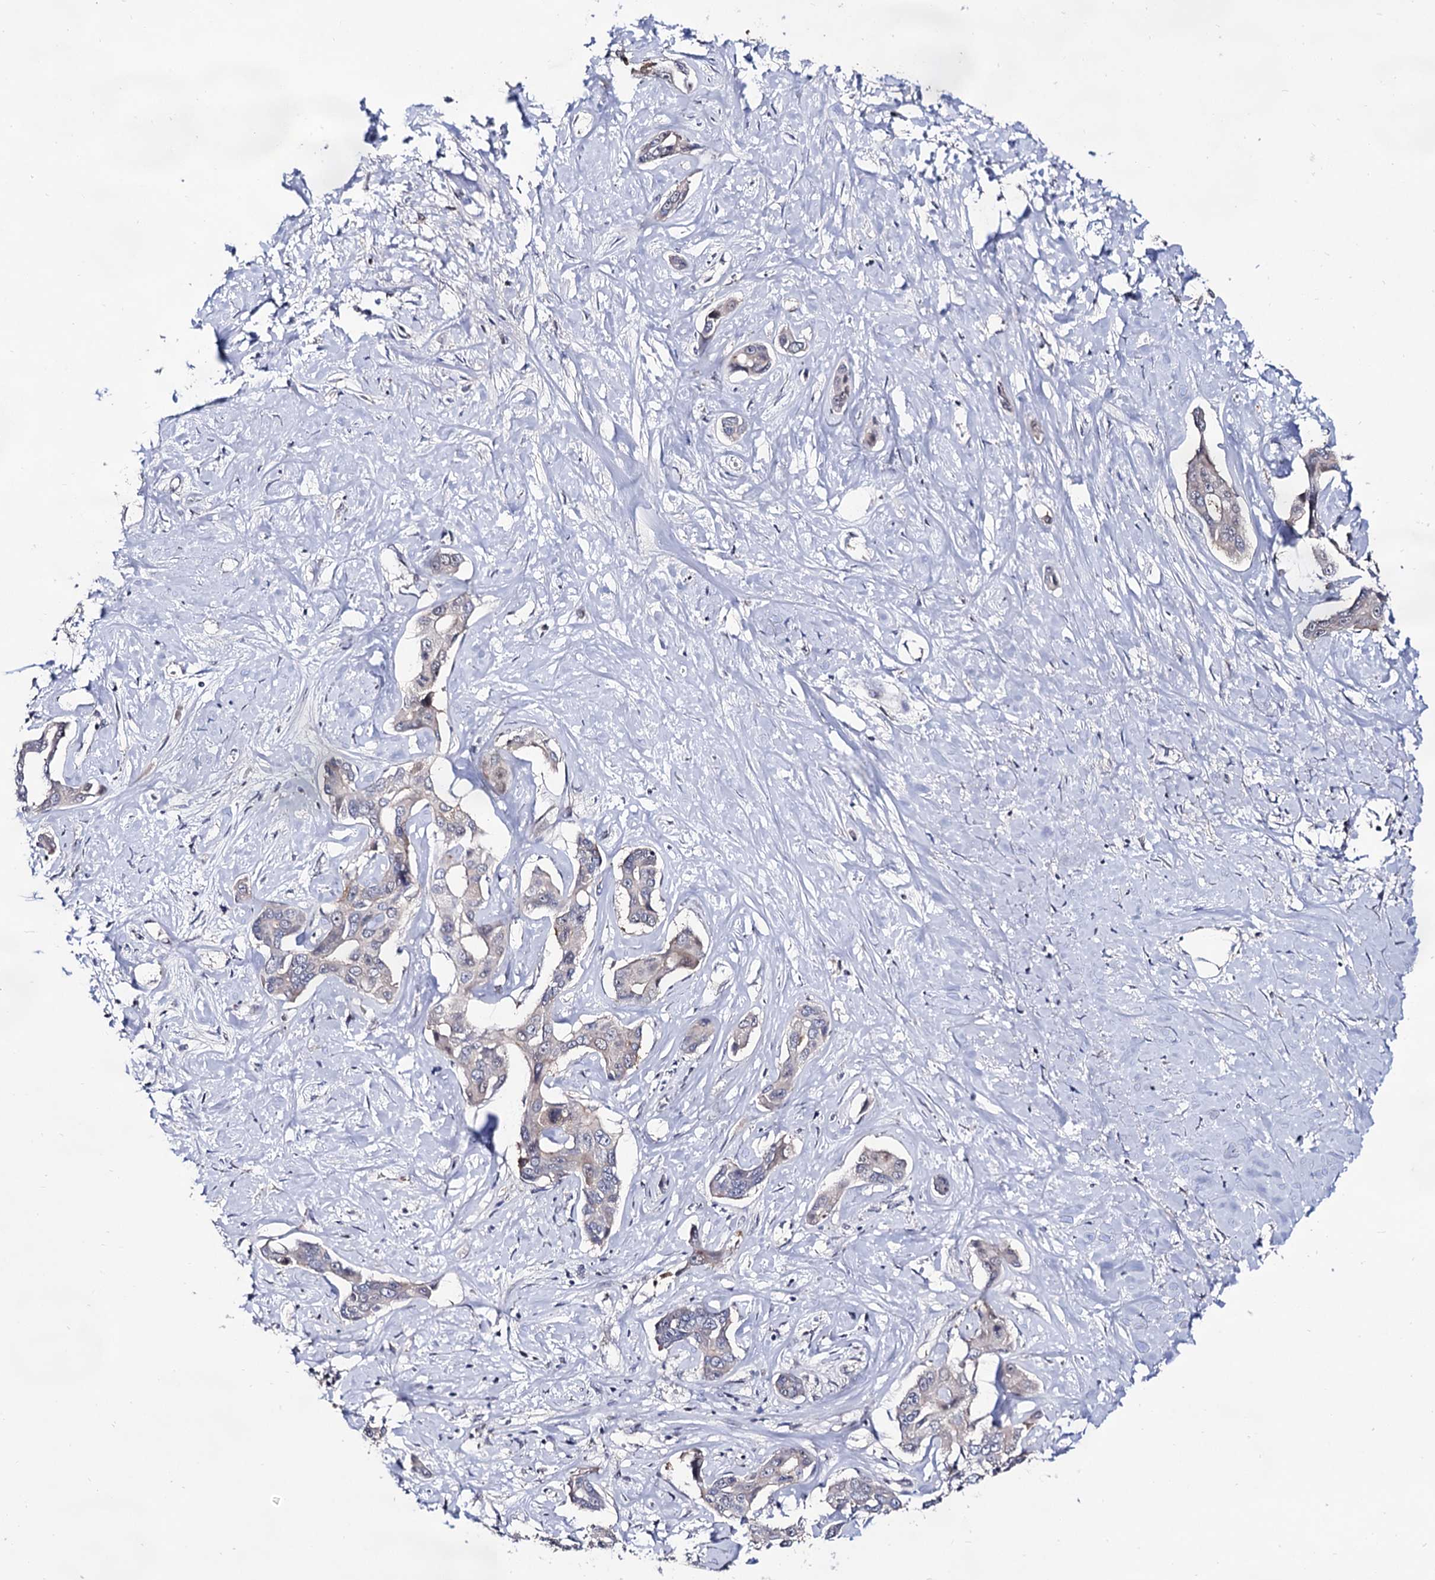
{"staining": {"intensity": "weak", "quantity": "<25%", "location": "cytoplasmic/membranous"}, "tissue": "liver cancer", "cell_type": "Tumor cells", "image_type": "cancer", "snomed": [{"axis": "morphology", "description": "Cholangiocarcinoma"}, {"axis": "topography", "description": "Liver"}], "caption": "Immunohistochemistry photomicrograph of liver cholangiocarcinoma stained for a protein (brown), which exhibits no expression in tumor cells. Nuclei are stained in blue.", "gene": "ARFIP2", "patient": {"sex": "male", "age": 59}}